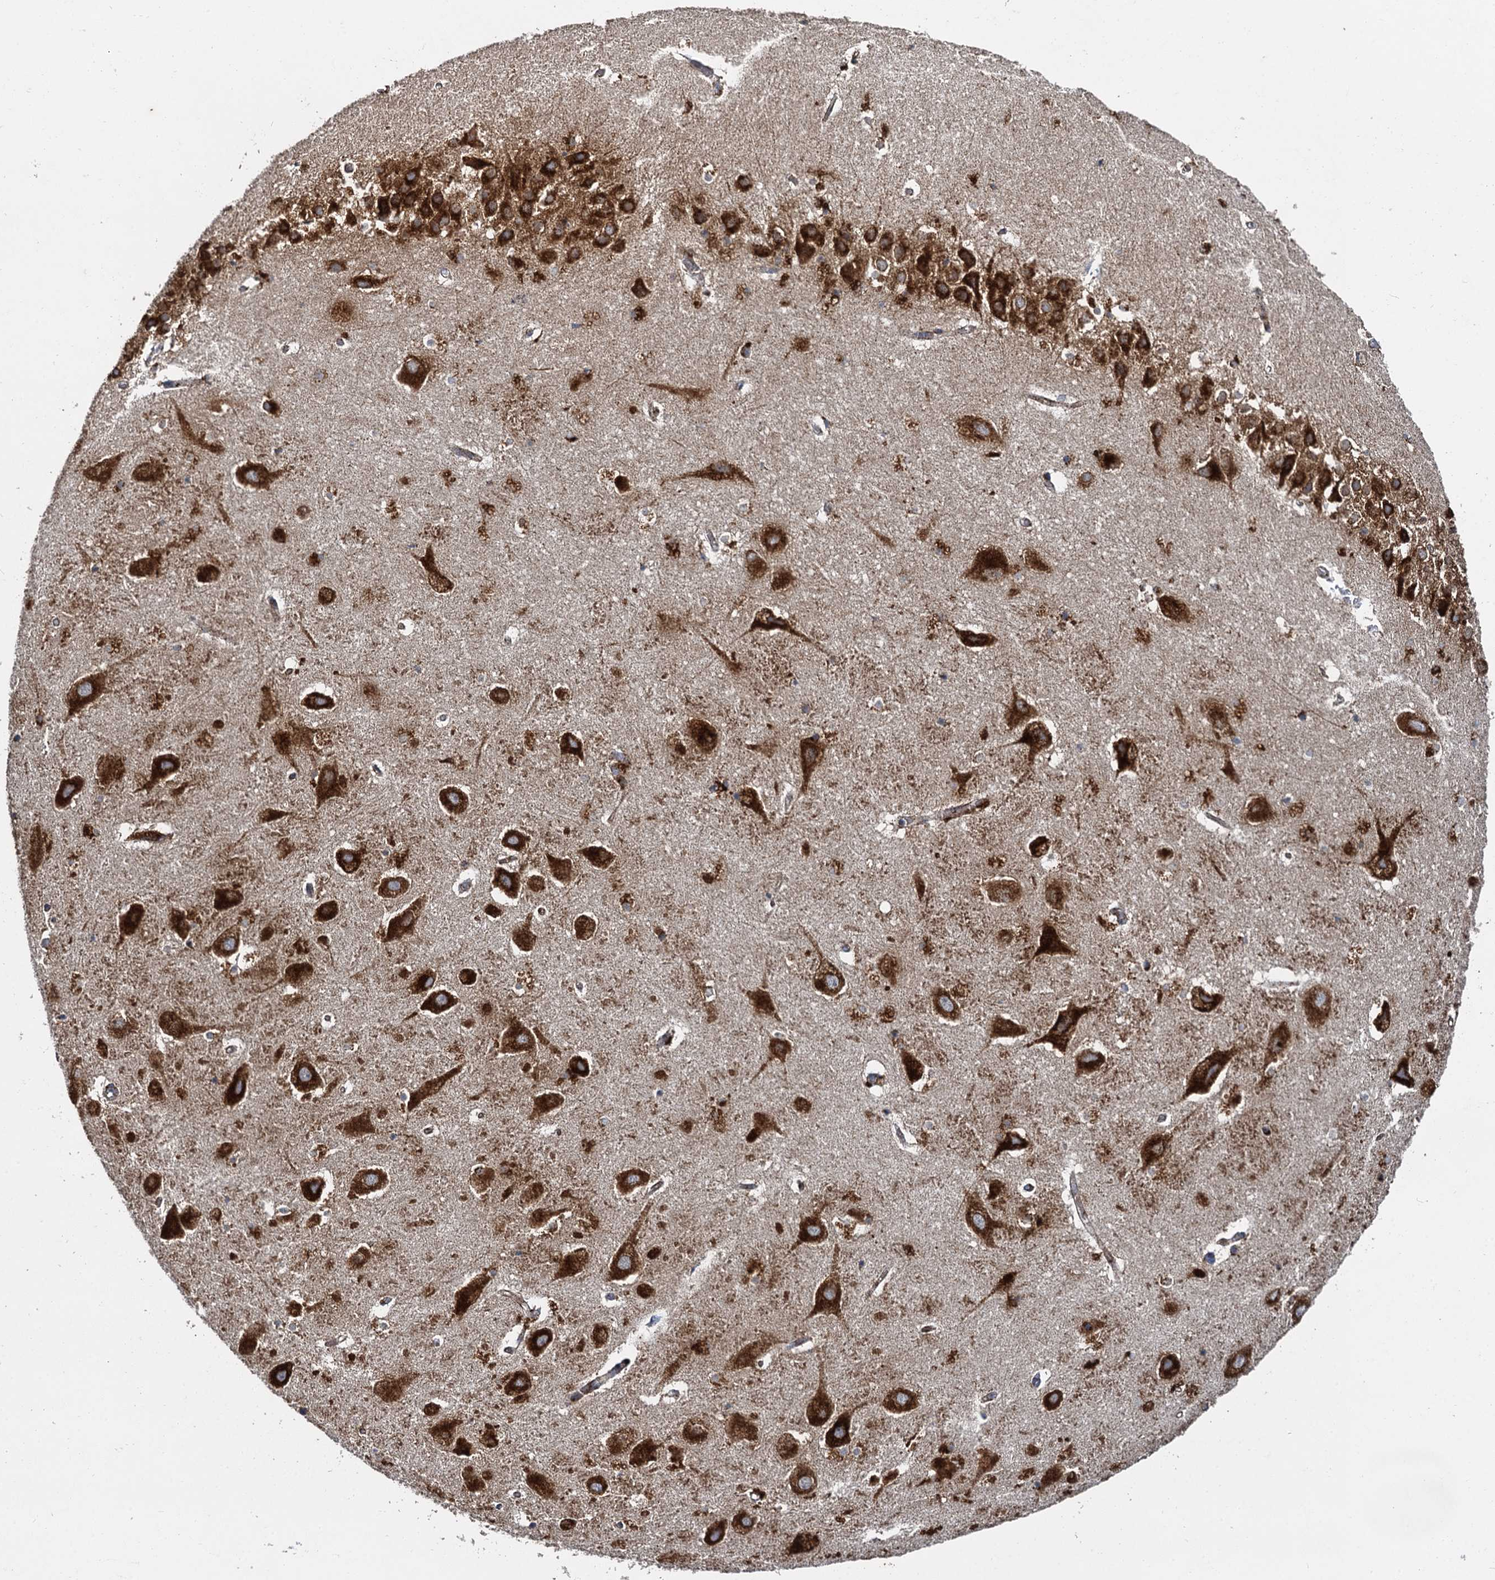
{"staining": {"intensity": "strong", "quantity": ">75%", "location": "cytoplasmic/membranous"}, "tissue": "hippocampus", "cell_type": "Glial cells", "image_type": "normal", "snomed": [{"axis": "morphology", "description": "Normal tissue, NOS"}, {"axis": "topography", "description": "Hippocampus"}], "caption": "Hippocampus stained with immunohistochemistry exhibits strong cytoplasmic/membranous expression in approximately >75% of glial cells.", "gene": "GBA1", "patient": {"sex": "female", "age": 52}}